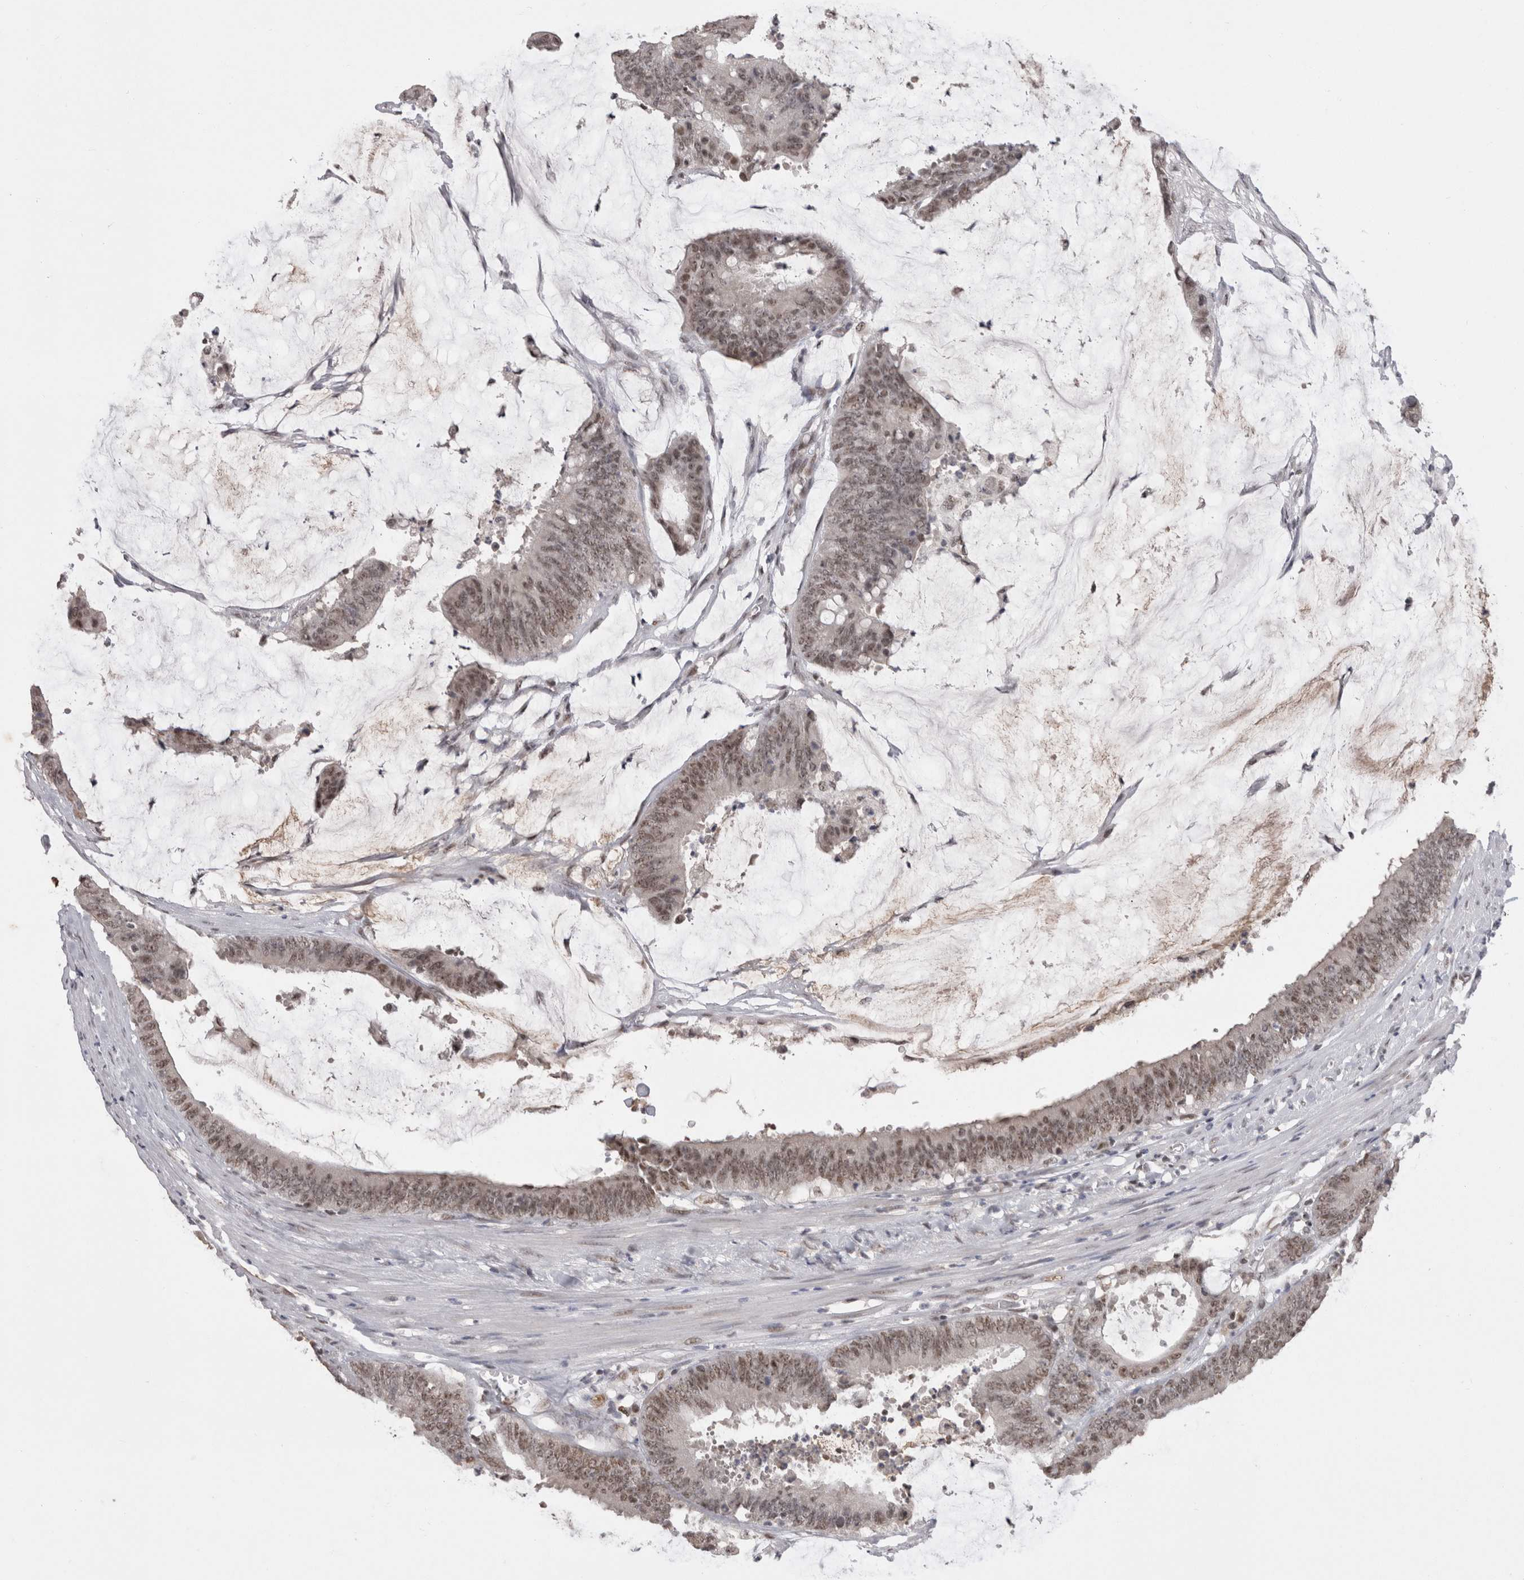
{"staining": {"intensity": "weak", "quantity": ">75%", "location": "nuclear"}, "tissue": "colorectal cancer", "cell_type": "Tumor cells", "image_type": "cancer", "snomed": [{"axis": "morphology", "description": "Adenocarcinoma, NOS"}, {"axis": "topography", "description": "Rectum"}], "caption": "The micrograph reveals staining of colorectal cancer (adenocarcinoma), revealing weak nuclear protein expression (brown color) within tumor cells.", "gene": "DAXX", "patient": {"sex": "female", "age": 66}}